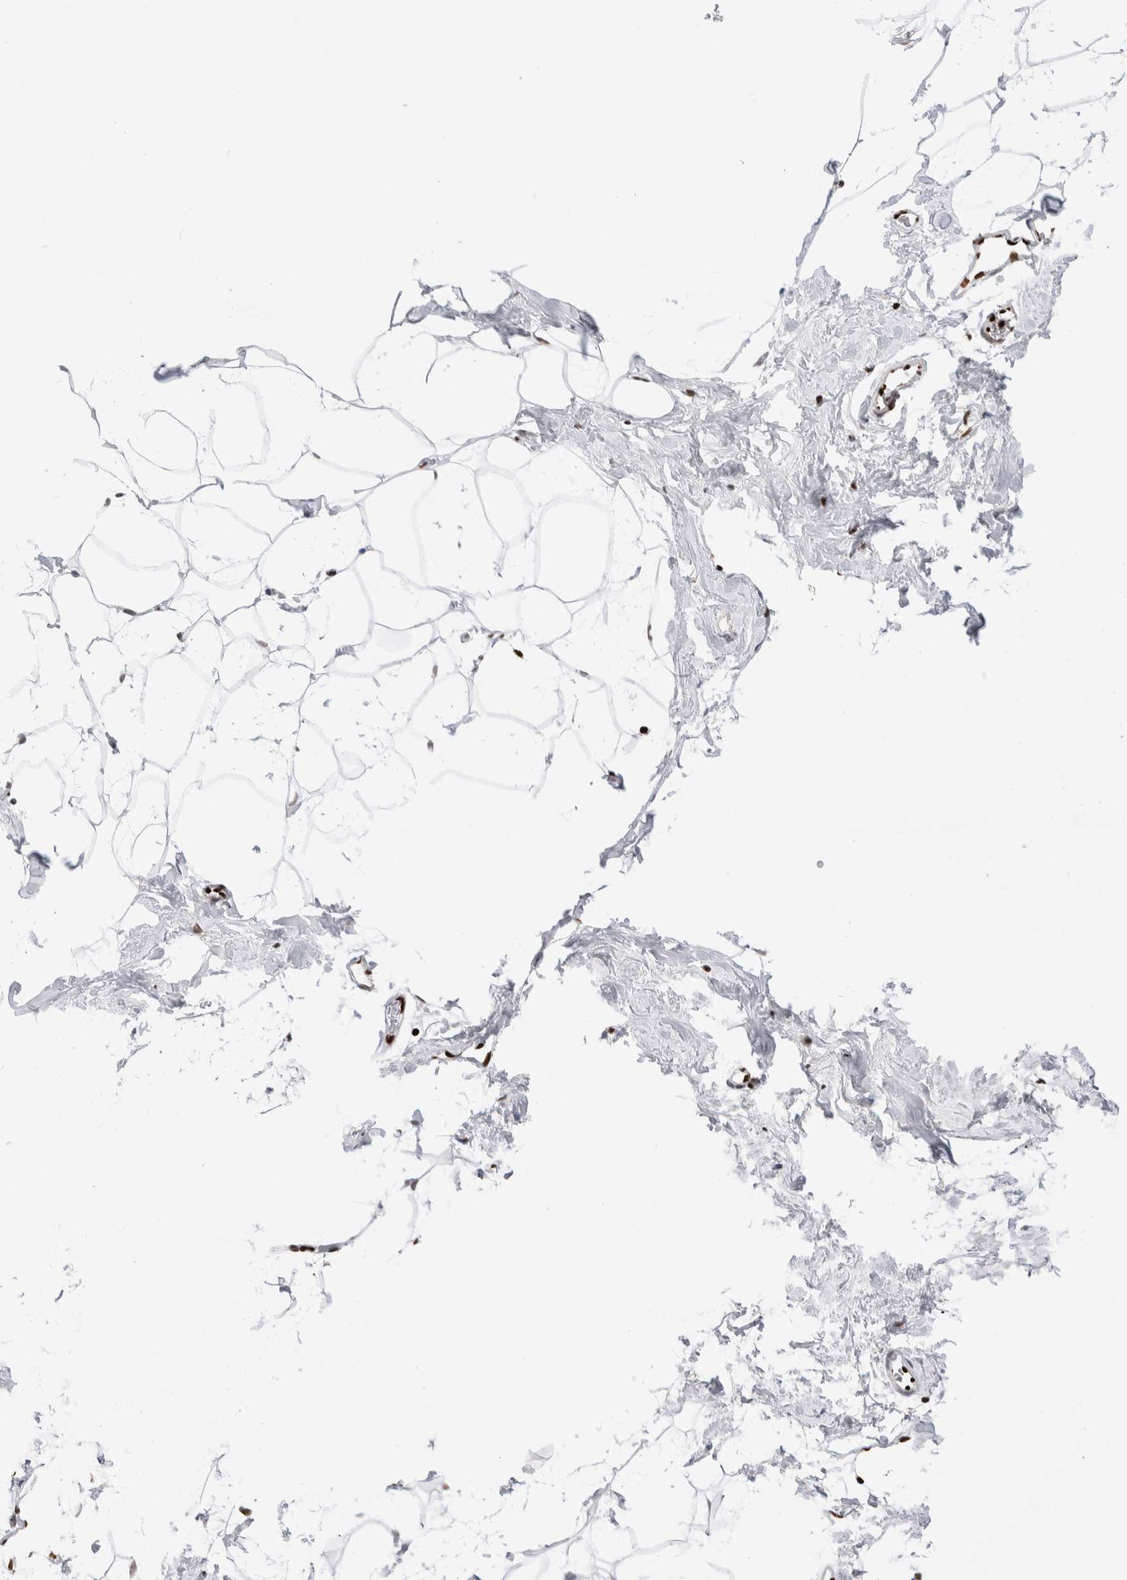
{"staining": {"intensity": "moderate", "quantity": ">75%", "location": "nuclear"}, "tissue": "adipose tissue", "cell_type": "Adipocytes", "image_type": "normal", "snomed": [{"axis": "morphology", "description": "Normal tissue, NOS"}, {"axis": "morphology", "description": "Fibrosis, NOS"}, {"axis": "topography", "description": "Breast"}, {"axis": "topography", "description": "Adipose tissue"}], "caption": "Immunohistochemistry (IHC) histopathology image of benign human adipose tissue stained for a protein (brown), which demonstrates medium levels of moderate nuclear expression in about >75% of adipocytes.", "gene": "C17orf49", "patient": {"sex": "female", "age": 39}}